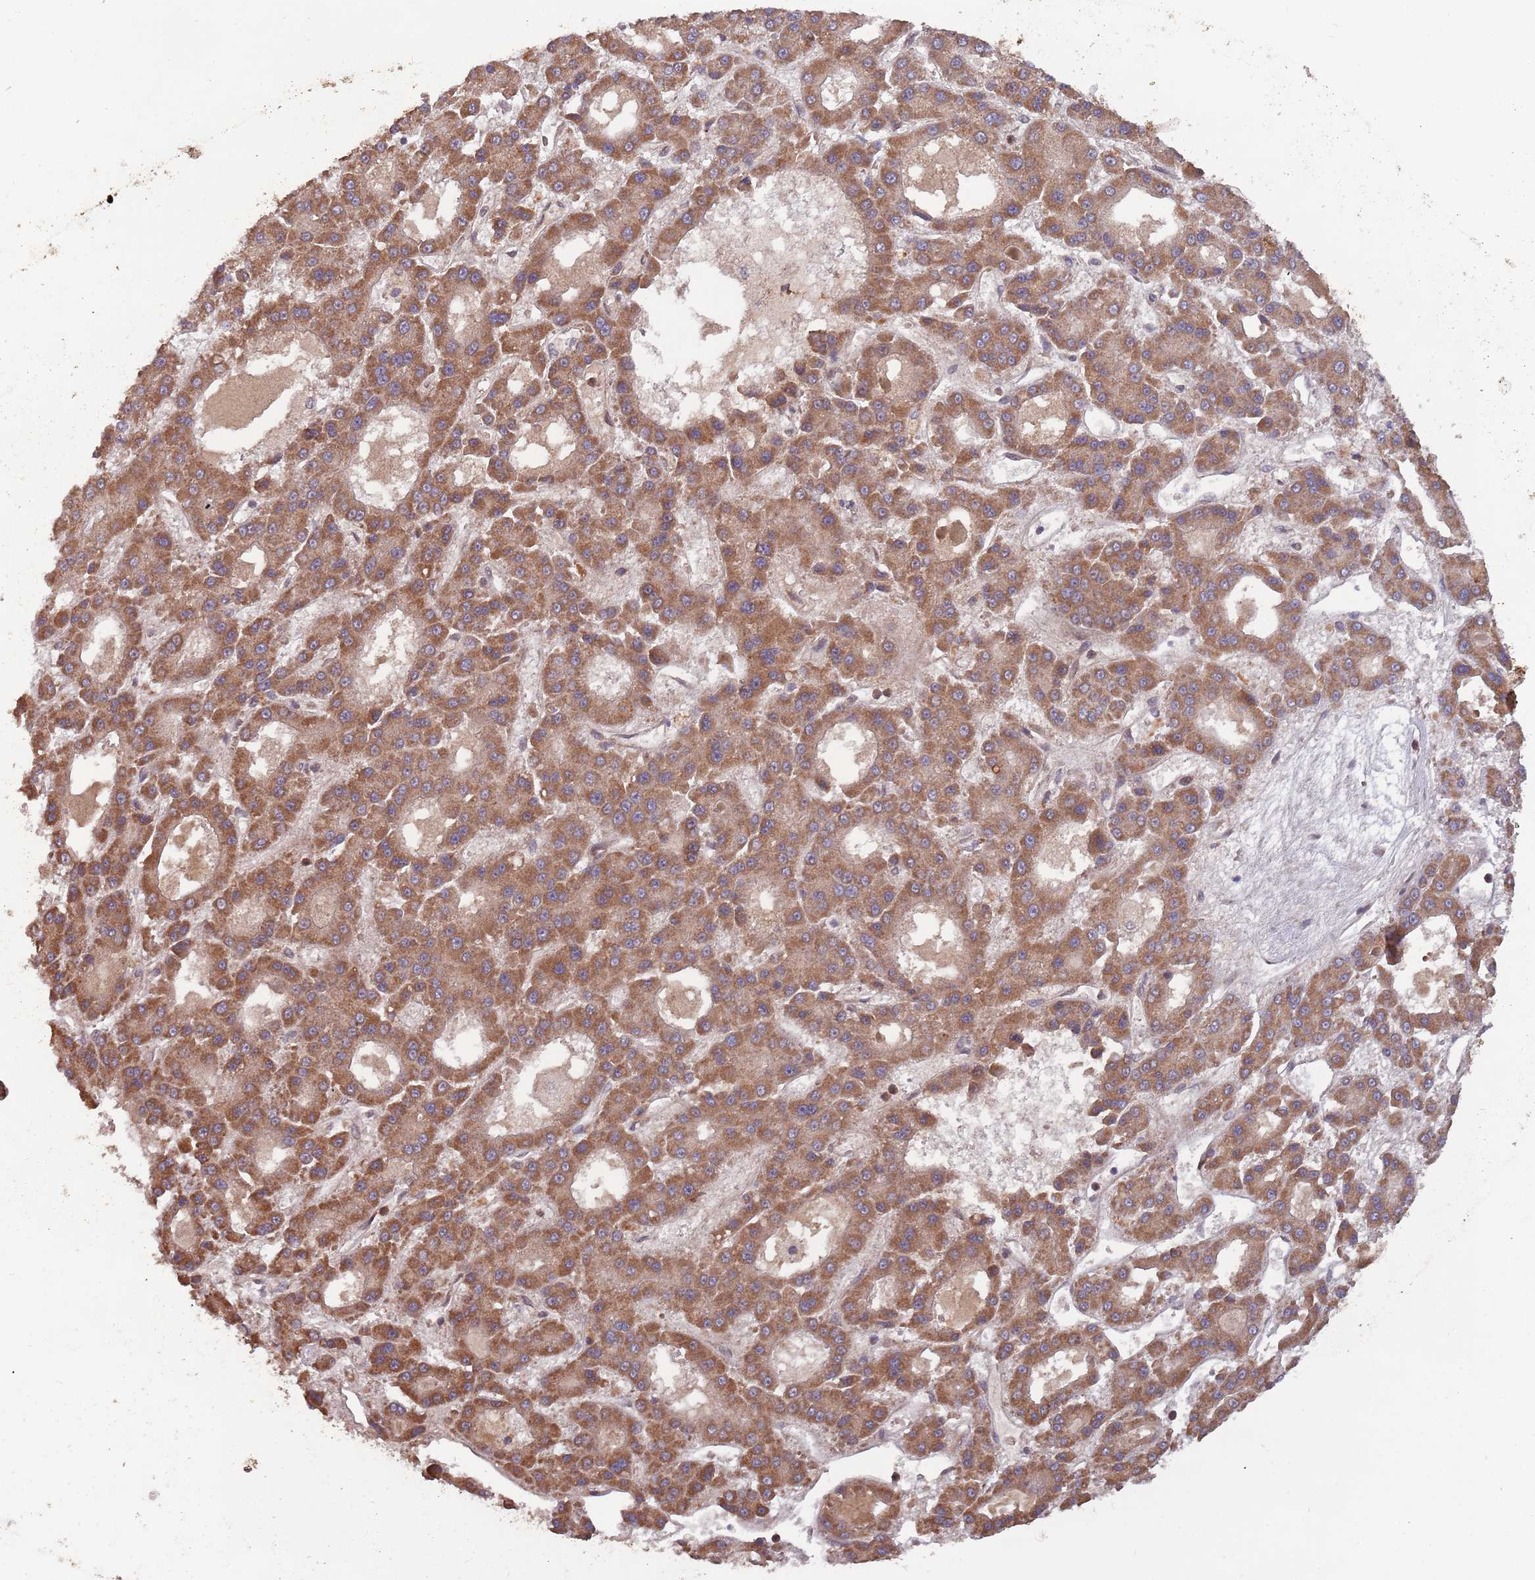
{"staining": {"intensity": "moderate", "quantity": ">75%", "location": "cytoplasmic/membranous"}, "tissue": "liver cancer", "cell_type": "Tumor cells", "image_type": "cancer", "snomed": [{"axis": "morphology", "description": "Carcinoma, Hepatocellular, NOS"}, {"axis": "topography", "description": "Liver"}], "caption": "Immunohistochemistry (DAB) staining of liver cancer displays moderate cytoplasmic/membranous protein staining in about >75% of tumor cells.", "gene": "MFNG", "patient": {"sex": "male", "age": 70}}